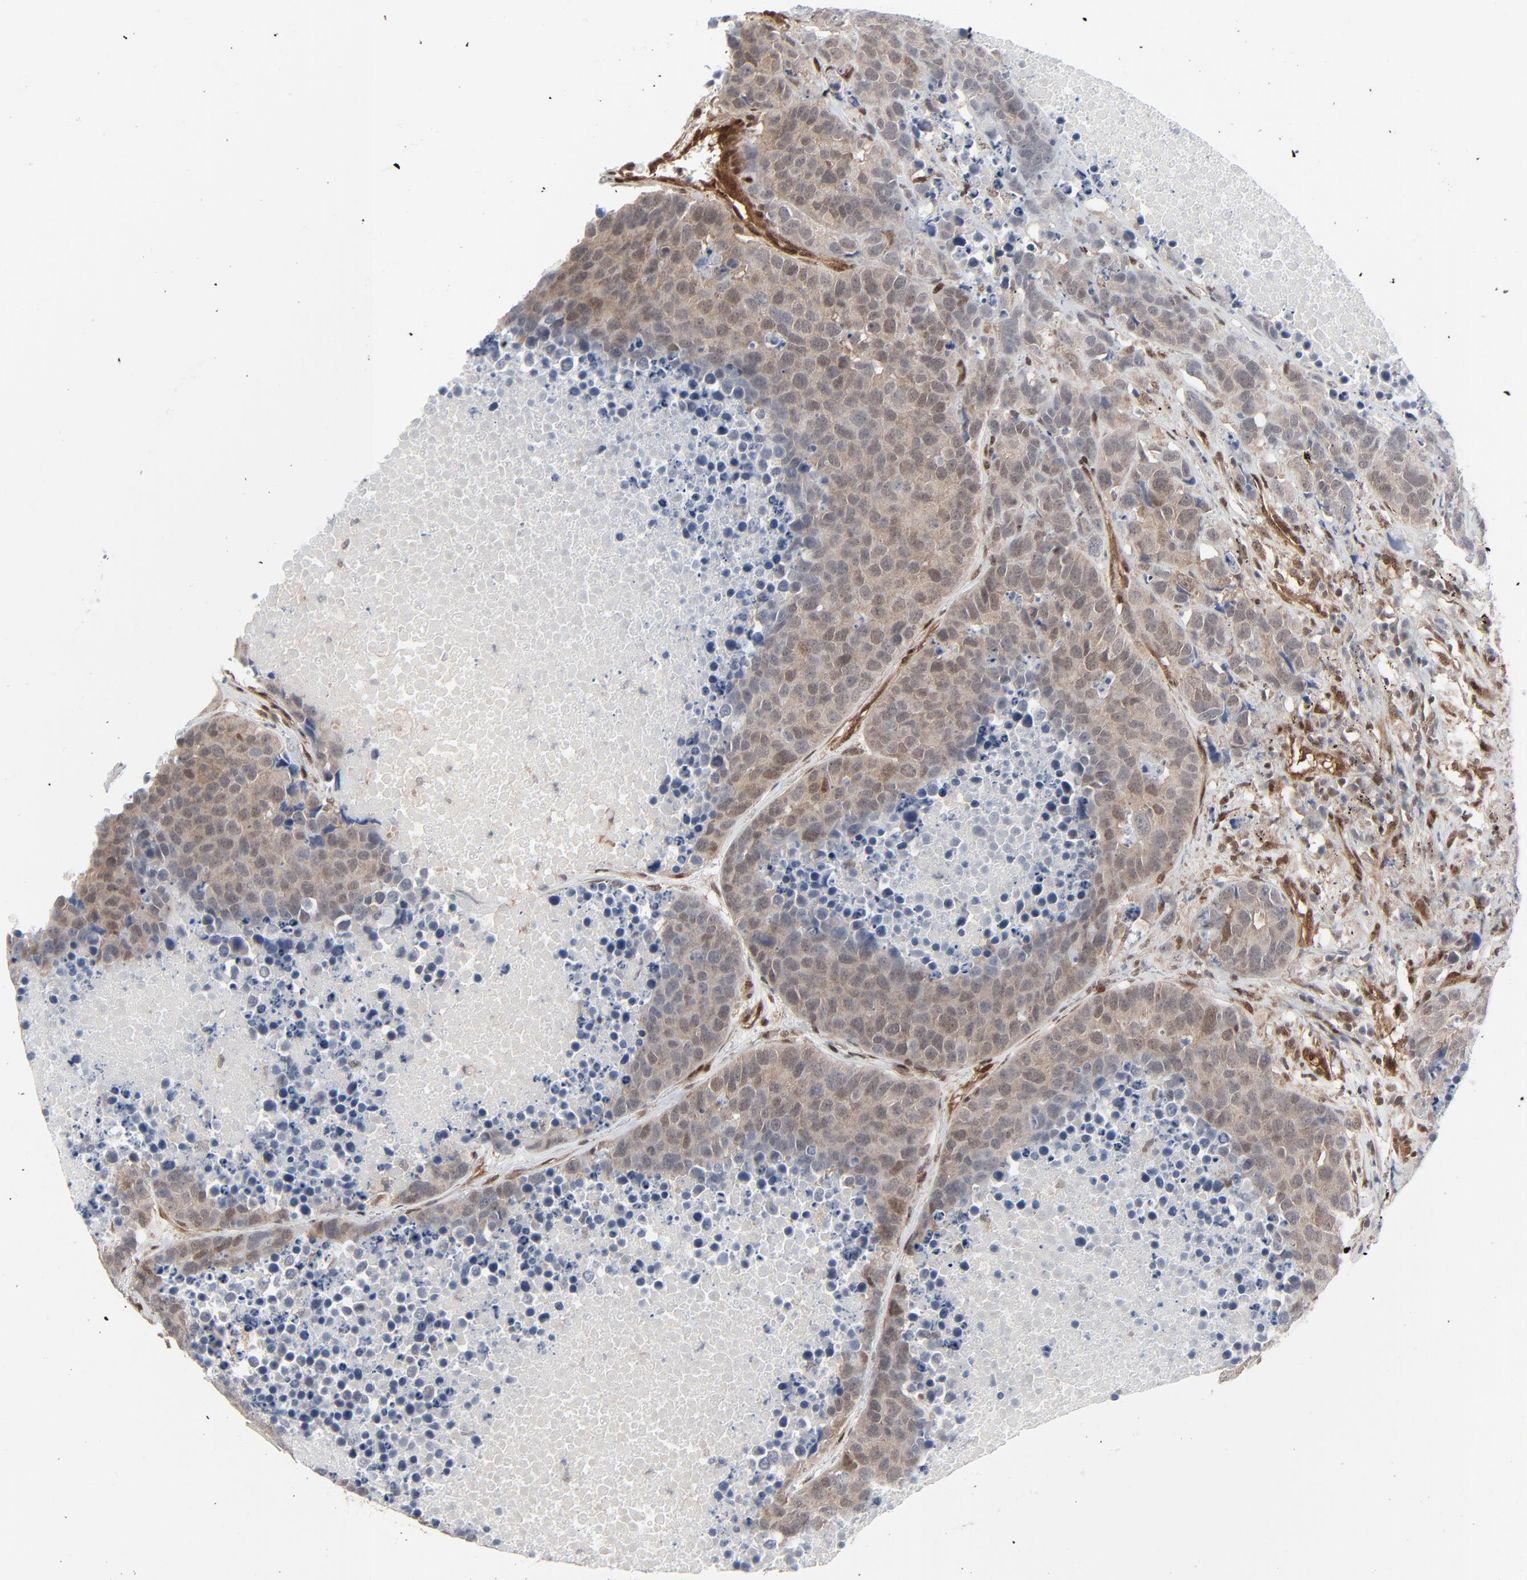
{"staining": {"intensity": "weak", "quantity": "25%-75%", "location": "cytoplasmic/membranous,nuclear"}, "tissue": "carcinoid", "cell_type": "Tumor cells", "image_type": "cancer", "snomed": [{"axis": "morphology", "description": "Carcinoid, malignant, NOS"}, {"axis": "topography", "description": "Lung"}], "caption": "Carcinoid was stained to show a protein in brown. There is low levels of weak cytoplasmic/membranous and nuclear staining in approximately 25%-75% of tumor cells.", "gene": "AKT1", "patient": {"sex": "male", "age": 60}}